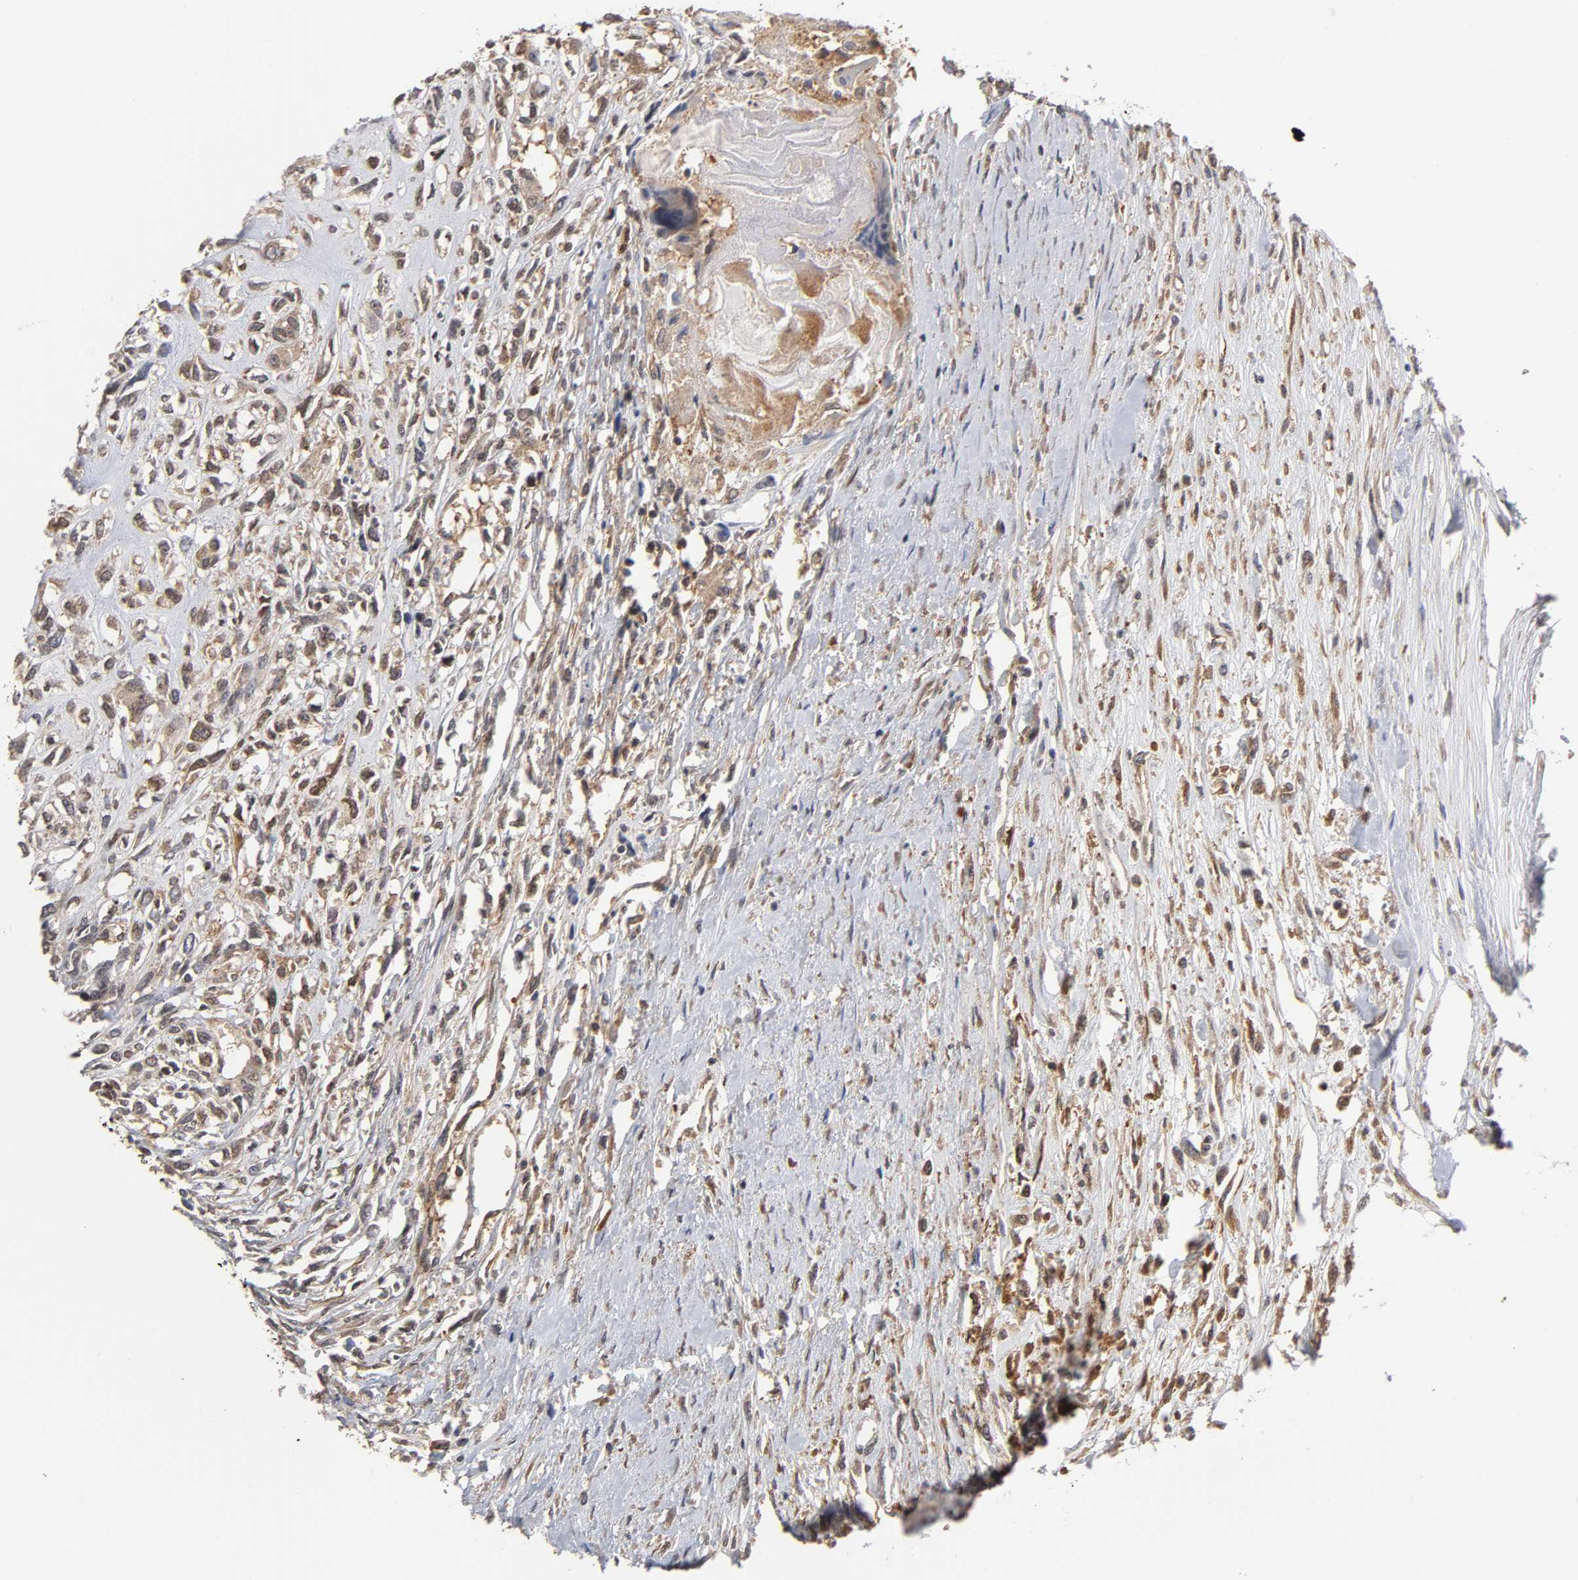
{"staining": {"intensity": "moderate", "quantity": ">75%", "location": "cytoplasmic/membranous"}, "tissue": "head and neck cancer", "cell_type": "Tumor cells", "image_type": "cancer", "snomed": [{"axis": "morphology", "description": "Necrosis, NOS"}, {"axis": "morphology", "description": "Neoplasm, malignant, NOS"}, {"axis": "topography", "description": "Salivary gland"}, {"axis": "topography", "description": "Head-Neck"}], "caption": "Protein staining of head and neck neoplasm (malignant) tissue demonstrates moderate cytoplasmic/membranous staining in approximately >75% of tumor cells.", "gene": "PAFAH1B1", "patient": {"sex": "male", "age": 43}}